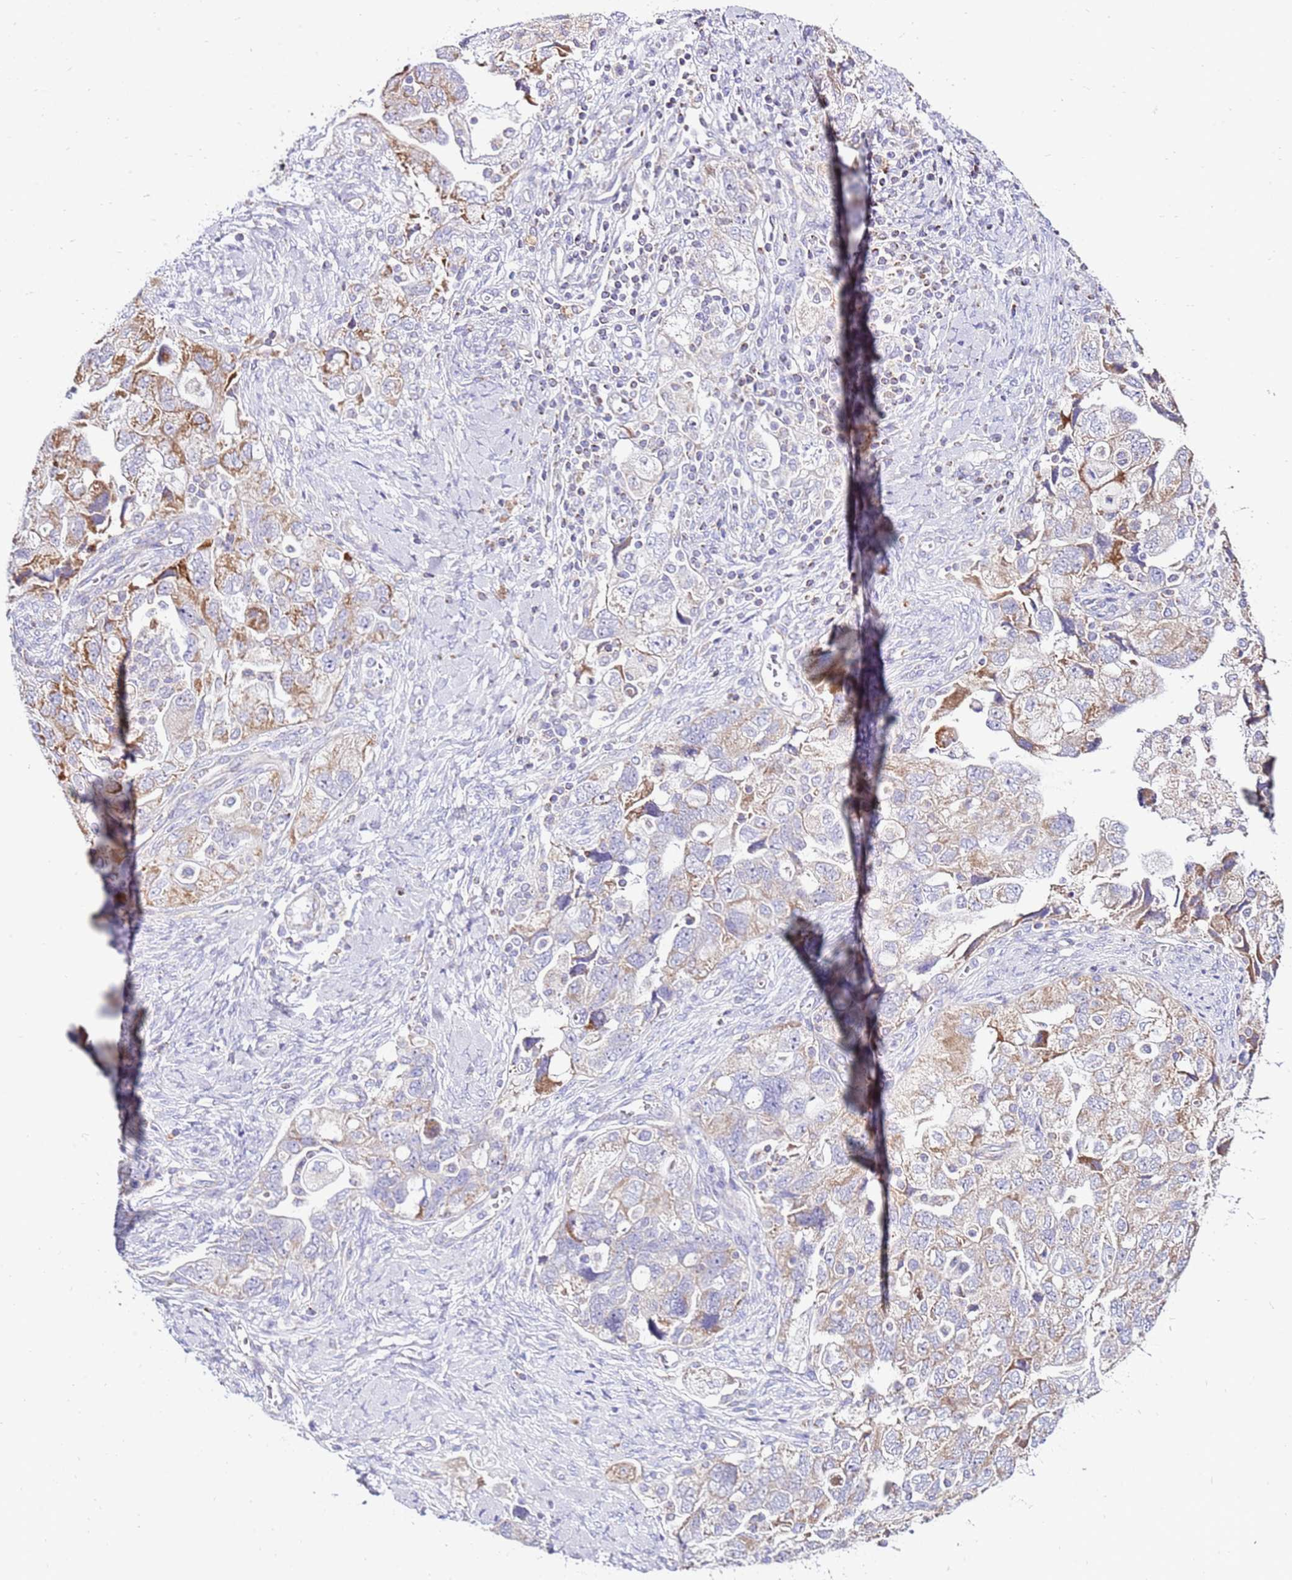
{"staining": {"intensity": "moderate", "quantity": "25%-75%", "location": "cytoplasmic/membranous"}, "tissue": "ovarian cancer", "cell_type": "Tumor cells", "image_type": "cancer", "snomed": [{"axis": "morphology", "description": "Carcinoma, NOS"}, {"axis": "morphology", "description": "Cystadenocarcinoma, serous, NOS"}, {"axis": "topography", "description": "Ovary"}], "caption": "About 25%-75% of tumor cells in ovarian carcinoma display moderate cytoplasmic/membranous protein staining as visualized by brown immunohistochemical staining.", "gene": "IGF1R", "patient": {"sex": "female", "age": 69}}